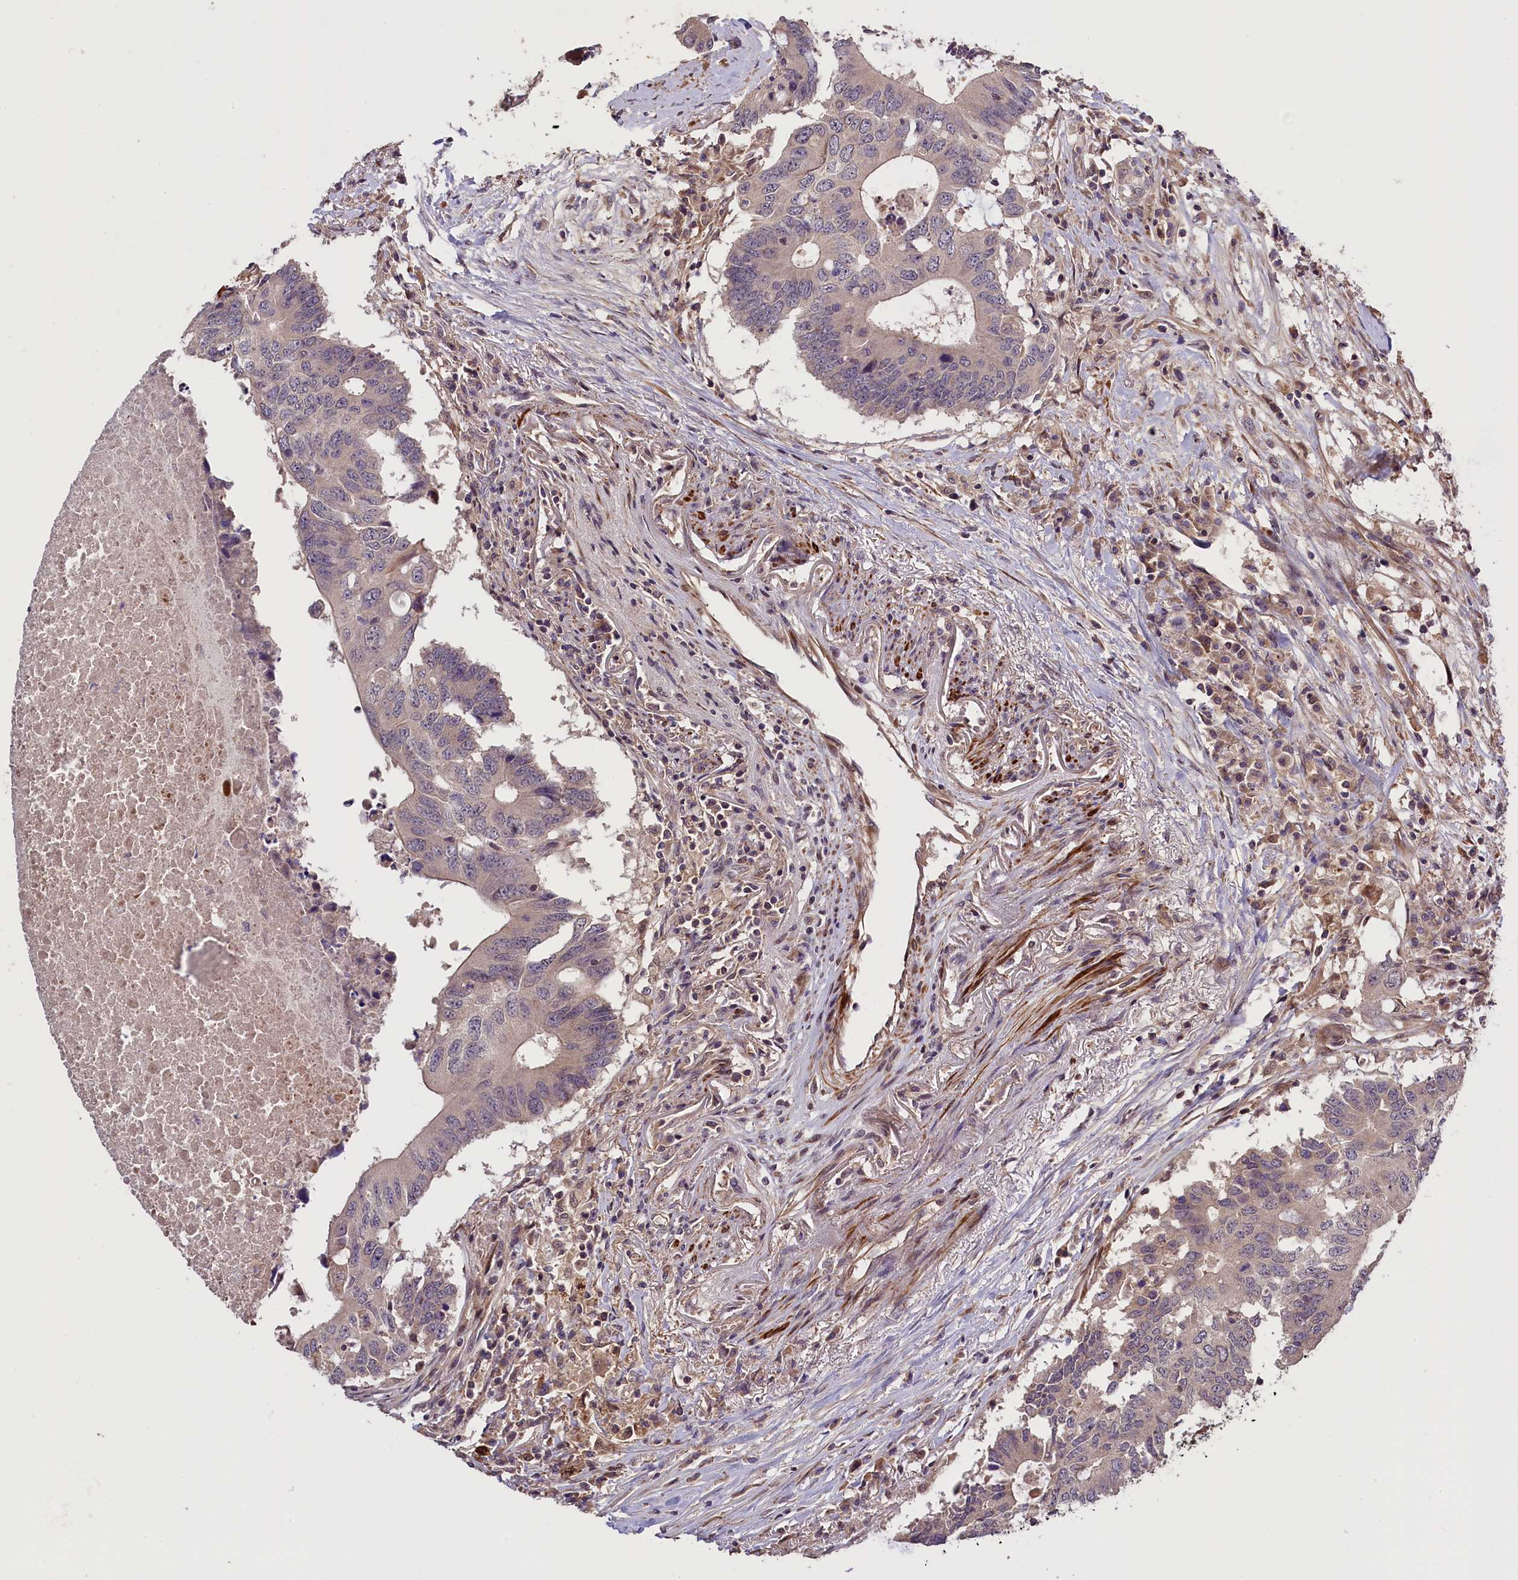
{"staining": {"intensity": "negative", "quantity": "none", "location": "none"}, "tissue": "colorectal cancer", "cell_type": "Tumor cells", "image_type": "cancer", "snomed": [{"axis": "morphology", "description": "Adenocarcinoma, NOS"}, {"axis": "topography", "description": "Colon"}], "caption": "The IHC histopathology image has no significant staining in tumor cells of colorectal cancer (adenocarcinoma) tissue.", "gene": "DNAJB9", "patient": {"sex": "male", "age": 71}}